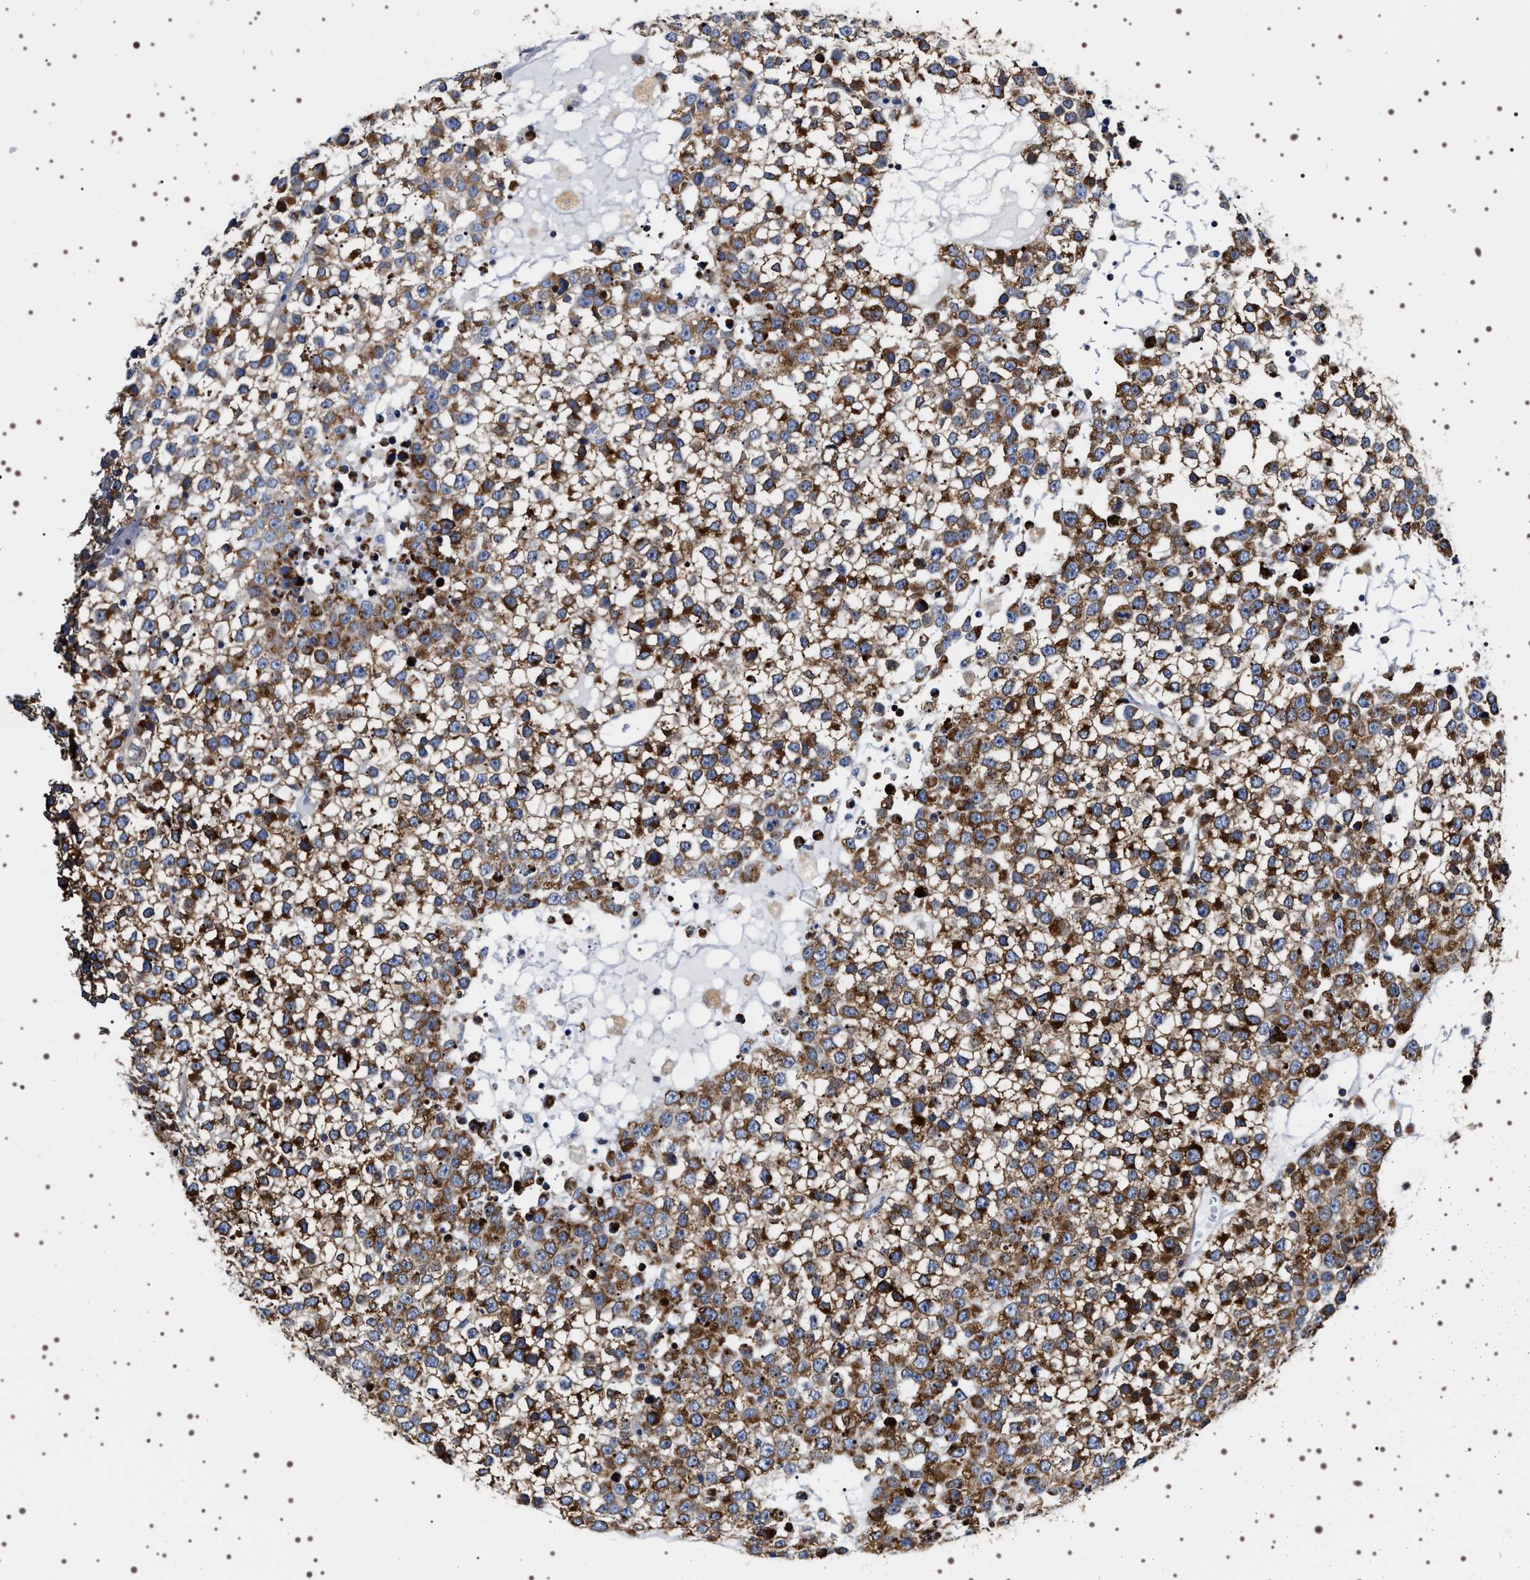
{"staining": {"intensity": "strong", "quantity": ">75%", "location": "cytoplasmic/membranous"}, "tissue": "testis cancer", "cell_type": "Tumor cells", "image_type": "cancer", "snomed": [{"axis": "morphology", "description": "Seminoma, NOS"}, {"axis": "topography", "description": "Testis"}], "caption": "A high-resolution histopathology image shows immunohistochemistry staining of testis seminoma, which reveals strong cytoplasmic/membranous positivity in about >75% of tumor cells. The staining is performed using DAB (3,3'-diaminobenzidine) brown chromogen to label protein expression. The nuclei are counter-stained blue using hematoxylin.", "gene": "SQLE", "patient": {"sex": "male", "age": 65}}